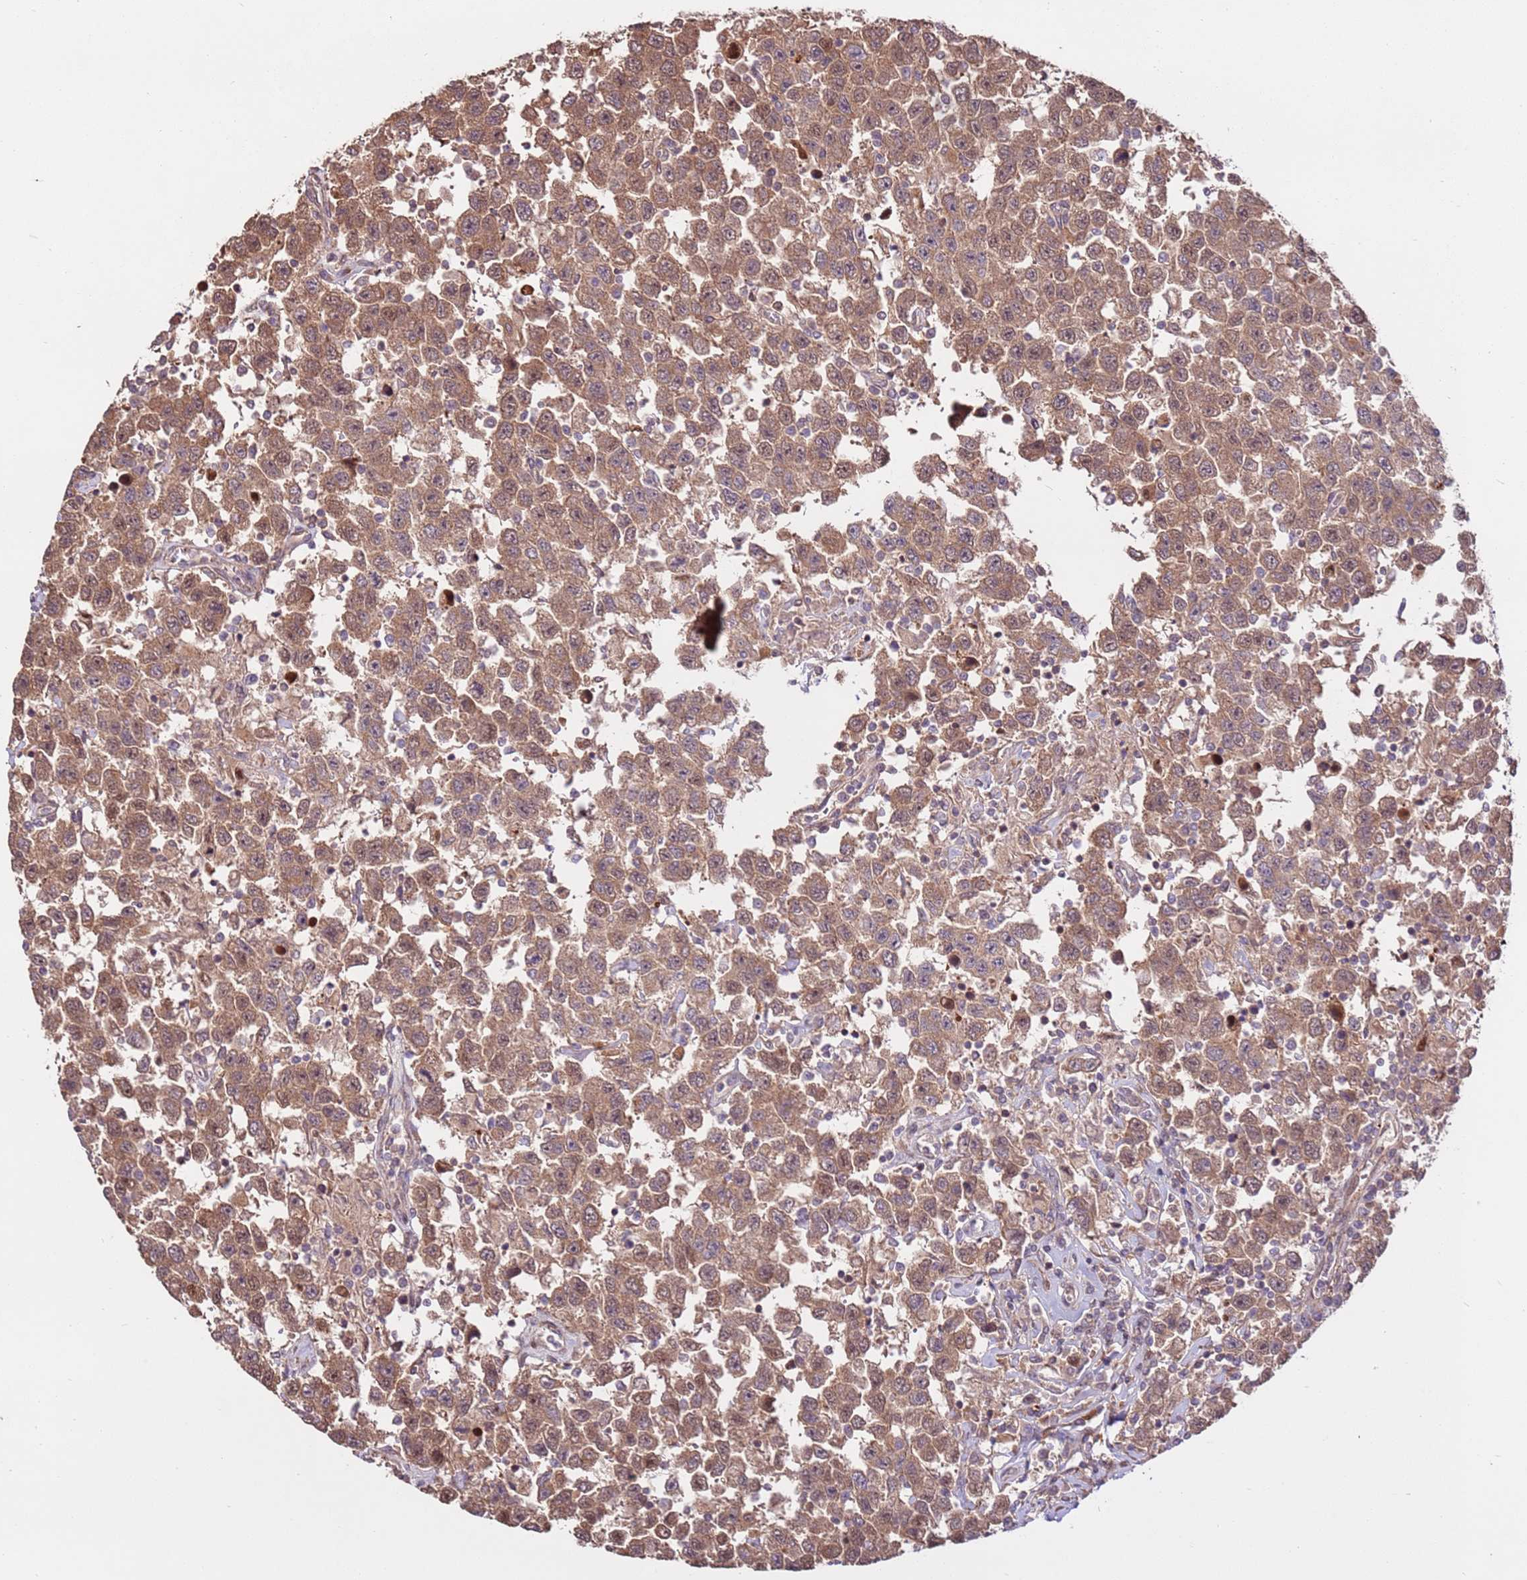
{"staining": {"intensity": "moderate", "quantity": ">75%", "location": "cytoplasmic/membranous,nuclear"}, "tissue": "testis cancer", "cell_type": "Tumor cells", "image_type": "cancer", "snomed": [{"axis": "morphology", "description": "Seminoma, NOS"}, {"axis": "topography", "description": "Testis"}], "caption": "Immunohistochemistry (IHC) photomicrograph of neoplastic tissue: human testis cancer (seminoma) stained using immunohistochemistry exhibits medium levels of moderate protein expression localized specifically in the cytoplasmic/membranous and nuclear of tumor cells, appearing as a cytoplasmic/membranous and nuclear brown color.", "gene": "CCDC112", "patient": {"sex": "male", "age": 41}}